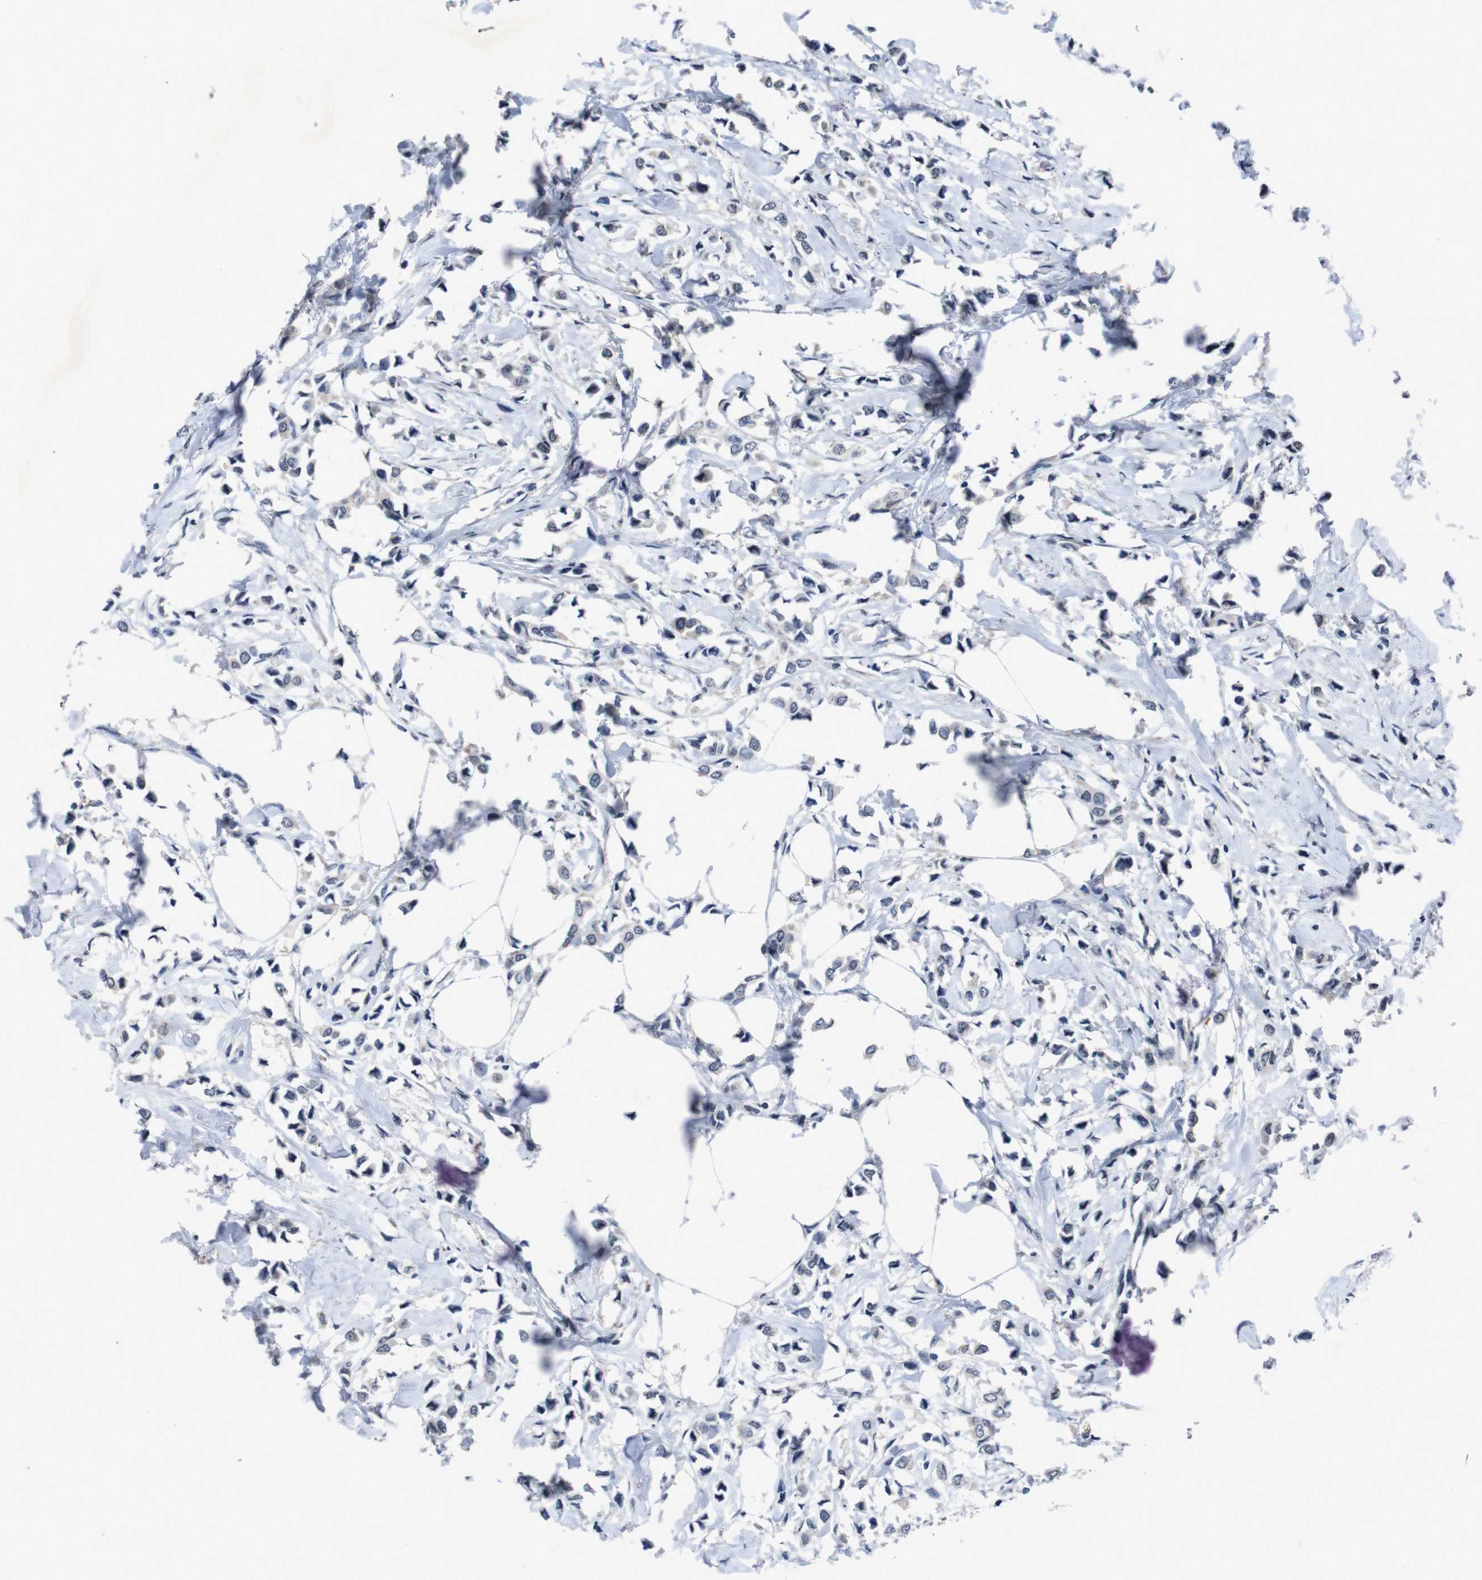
{"staining": {"intensity": "negative", "quantity": "none", "location": "none"}, "tissue": "breast cancer", "cell_type": "Tumor cells", "image_type": "cancer", "snomed": [{"axis": "morphology", "description": "Lobular carcinoma"}, {"axis": "topography", "description": "Breast"}], "caption": "High magnification brightfield microscopy of lobular carcinoma (breast) stained with DAB (brown) and counterstained with hematoxylin (blue): tumor cells show no significant expression.", "gene": "AKT3", "patient": {"sex": "female", "age": 51}}